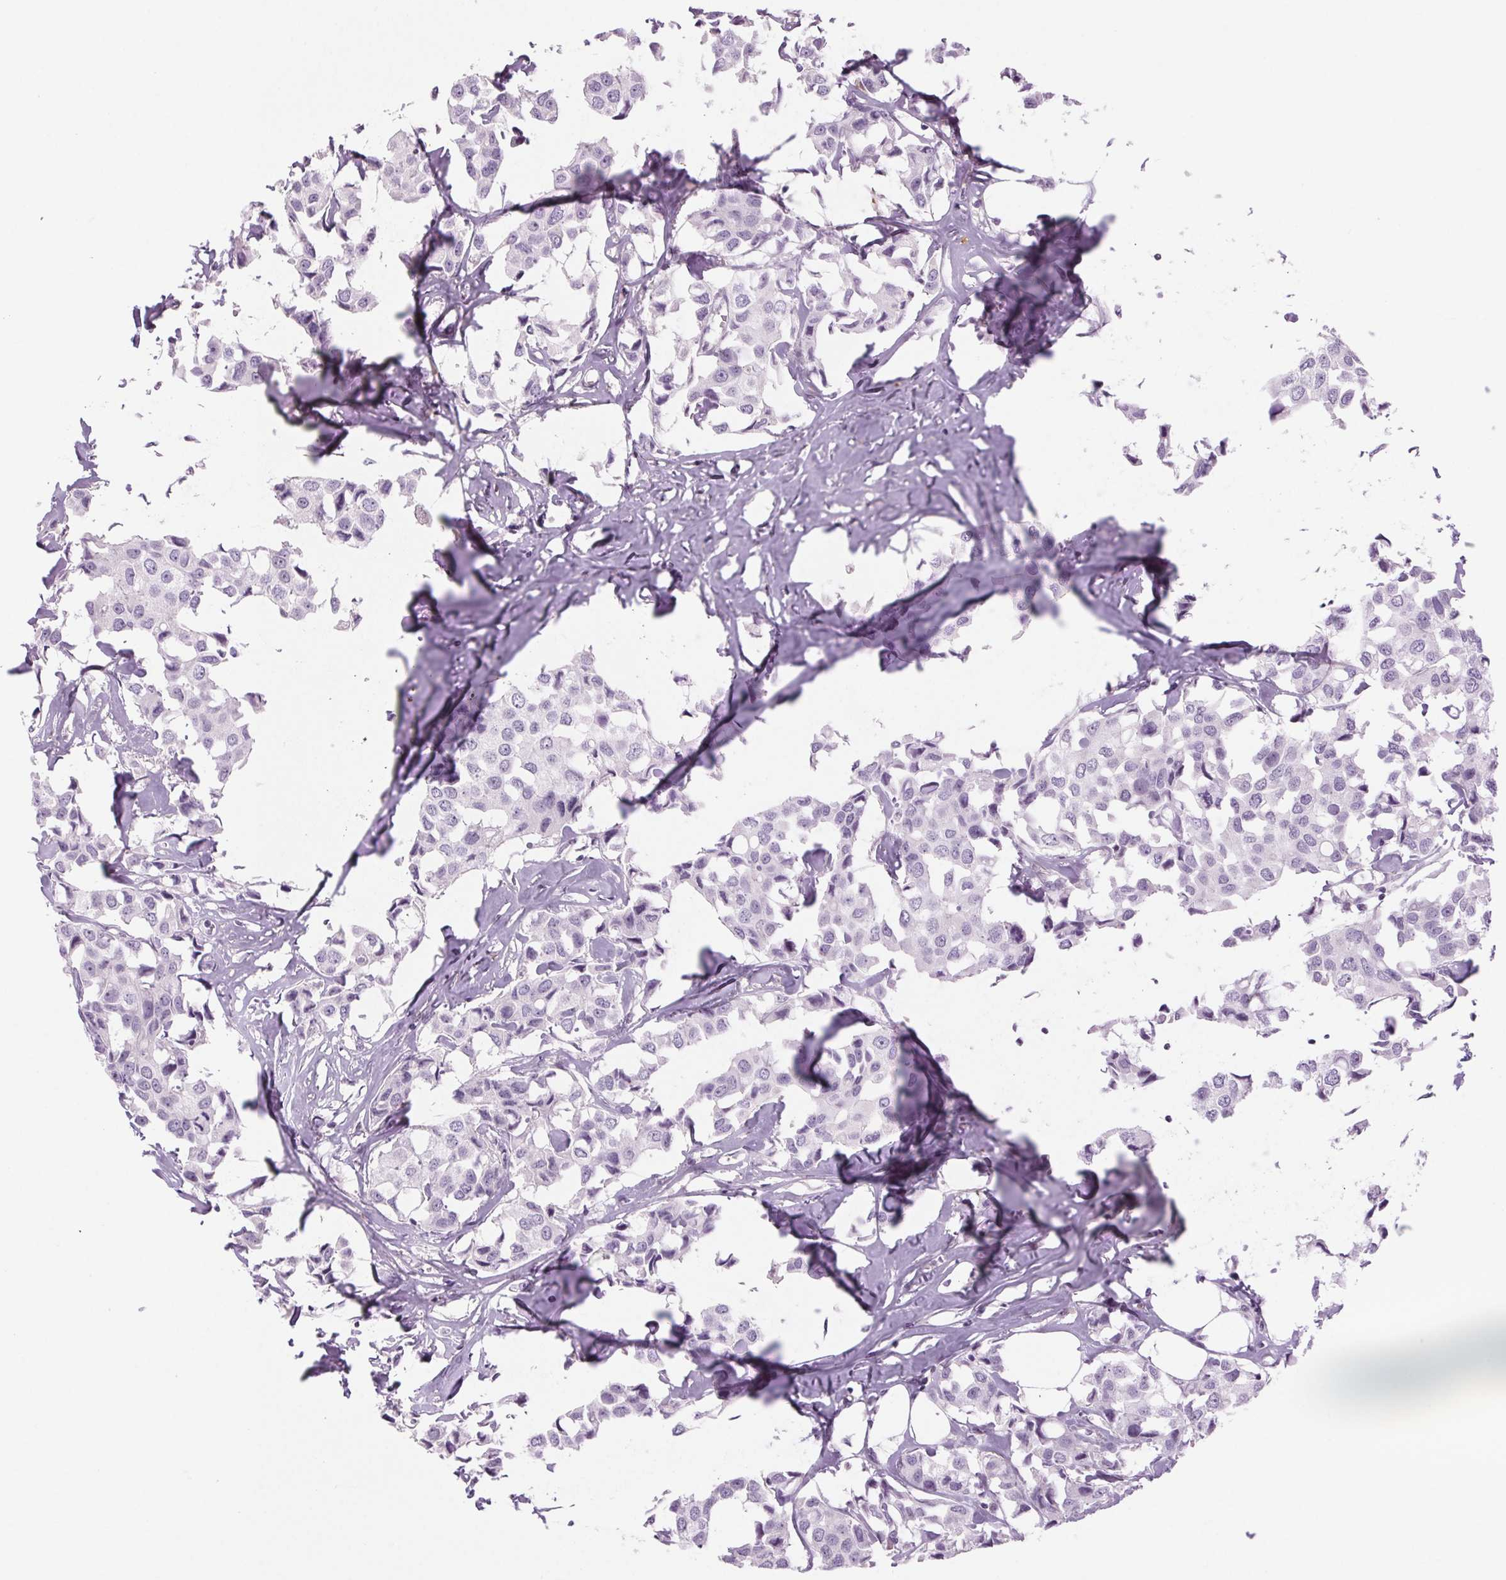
{"staining": {"intensity": "negative", "quantity": "none", "location": "none"}, "tissue": "breast cancer", "cell_type": "Tumor cells", "image_type": "cancer", "snomed": [{"axis": "morphology", "description": "Duct carcinoma"}, {"axis": "topography", "description": "Breast"}], "caption": "Tumor cells show no significant protein staining in breast cancer (invasive ductal carcinoma).", "gene": "SLC6A19", "patient": {"sex": "female", "age": 80}}